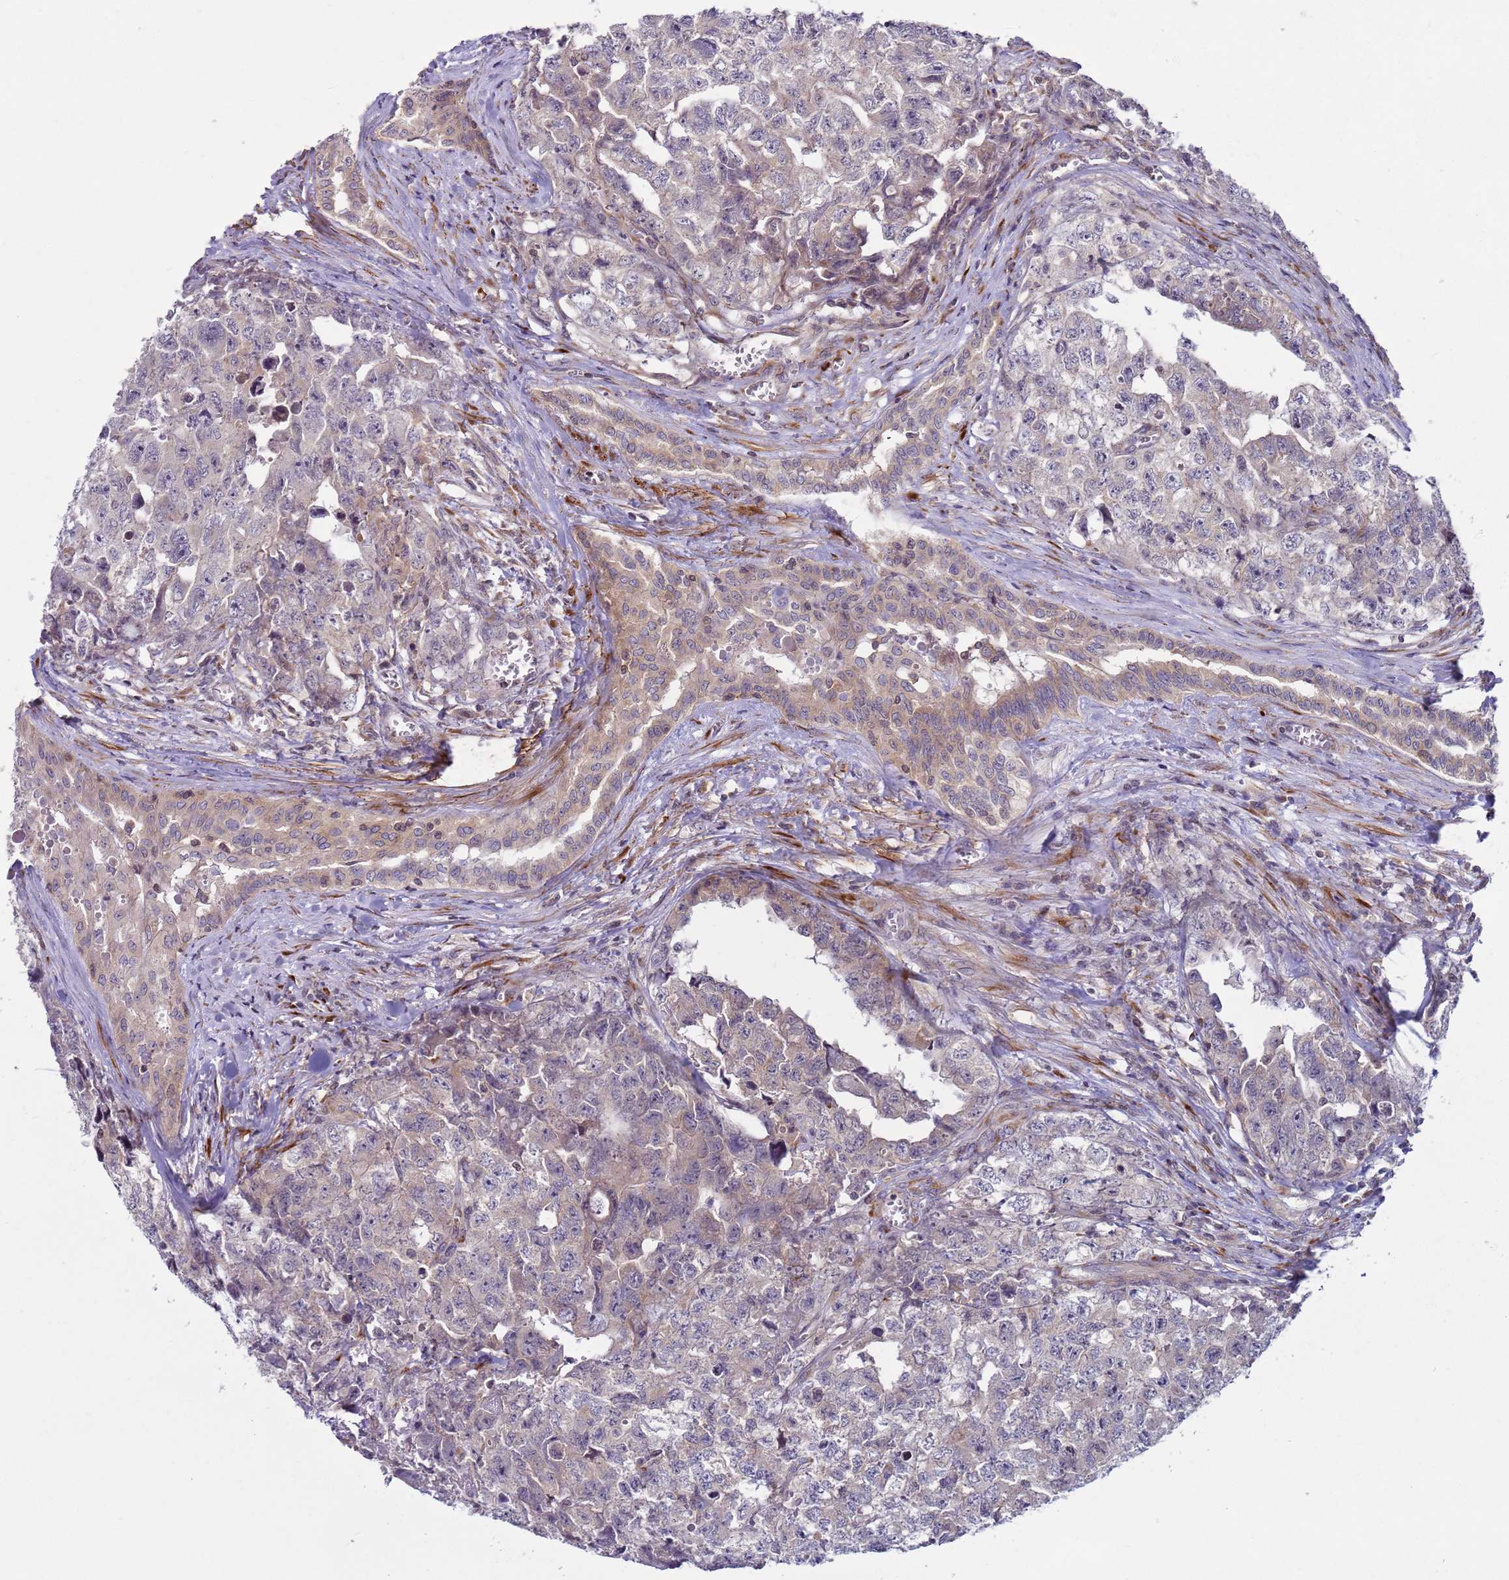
{"staining": {"intensity": "weak", "quantity": "25%-75%", "location": "cytoplasmic/membranous"}, "tissue": "testis cancer", "cell_type": "Tumor cells", "image_type": "cancer", "snomed": [{"axis": "morphology", "description": "Carcinoma, Embryonal, NOS"}, {"axis": "topography", "description": "Testis"}], "caption": "The histopathology image demonstrates immunohistochemical staining of embryonal carcinoma (testis). There is weak cytoplasmic/membranous expression is appreciated in about 25%-75% of tumor cells.", "gene": "SNAPC4", "patient": {"sex": "male", "age": 31}}